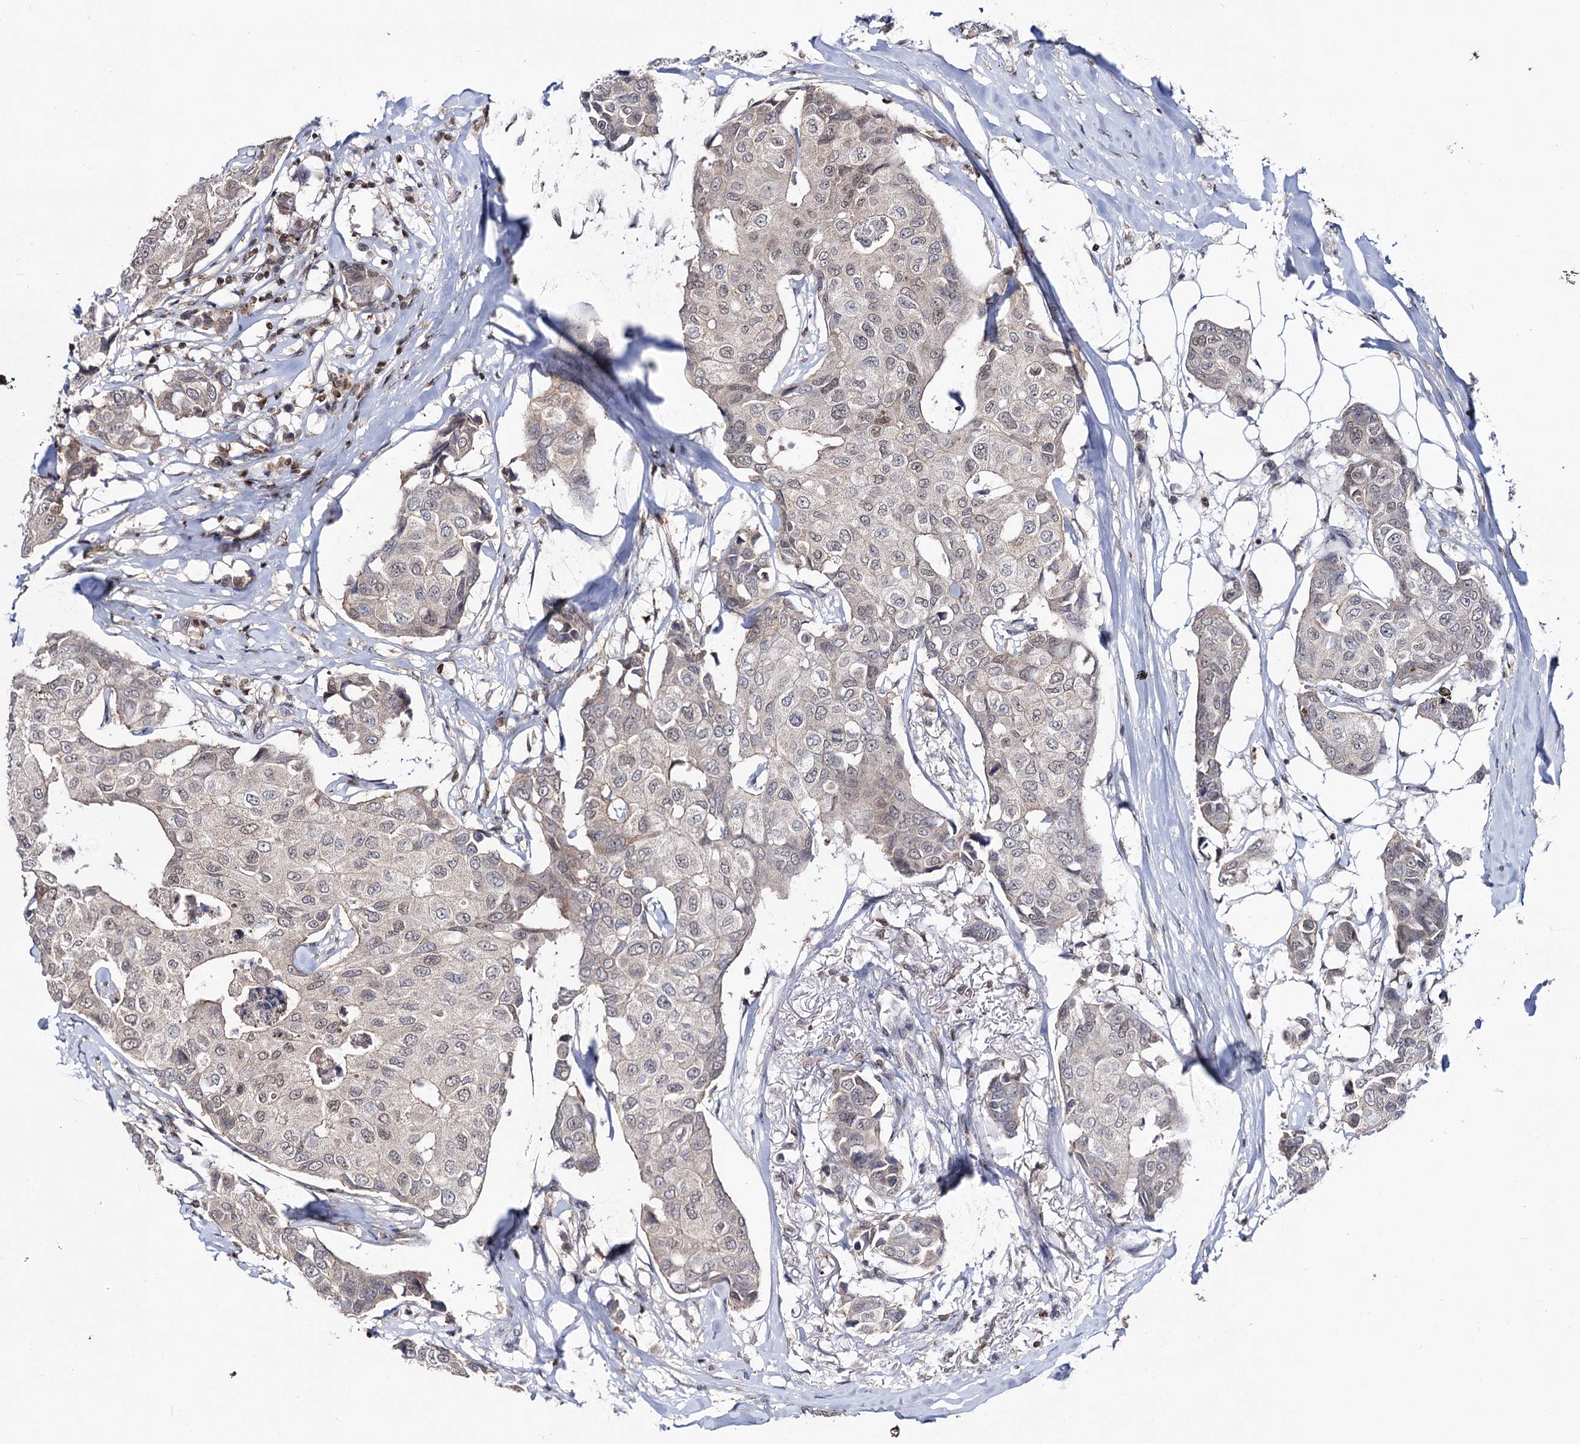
{"staining": {"intensity": "weak", "quantity": "<25%", "location": "nuclear"}, "tissue": "breast cancer", "cell_type": "Tumor cells", "image_type": "cancer", "snomed": [{"axis": "morphology", "description": "Duct carcinoma"}, {"axis": "topography", "description": "Breast"}], "caption": "Human breast cancer (infiltrating ductal carcinoma) stained for a protein using IHC shows no staining in tumor cells.", "gene": "SMCHD1", "patient": {"sex": "female", "age": 80}}